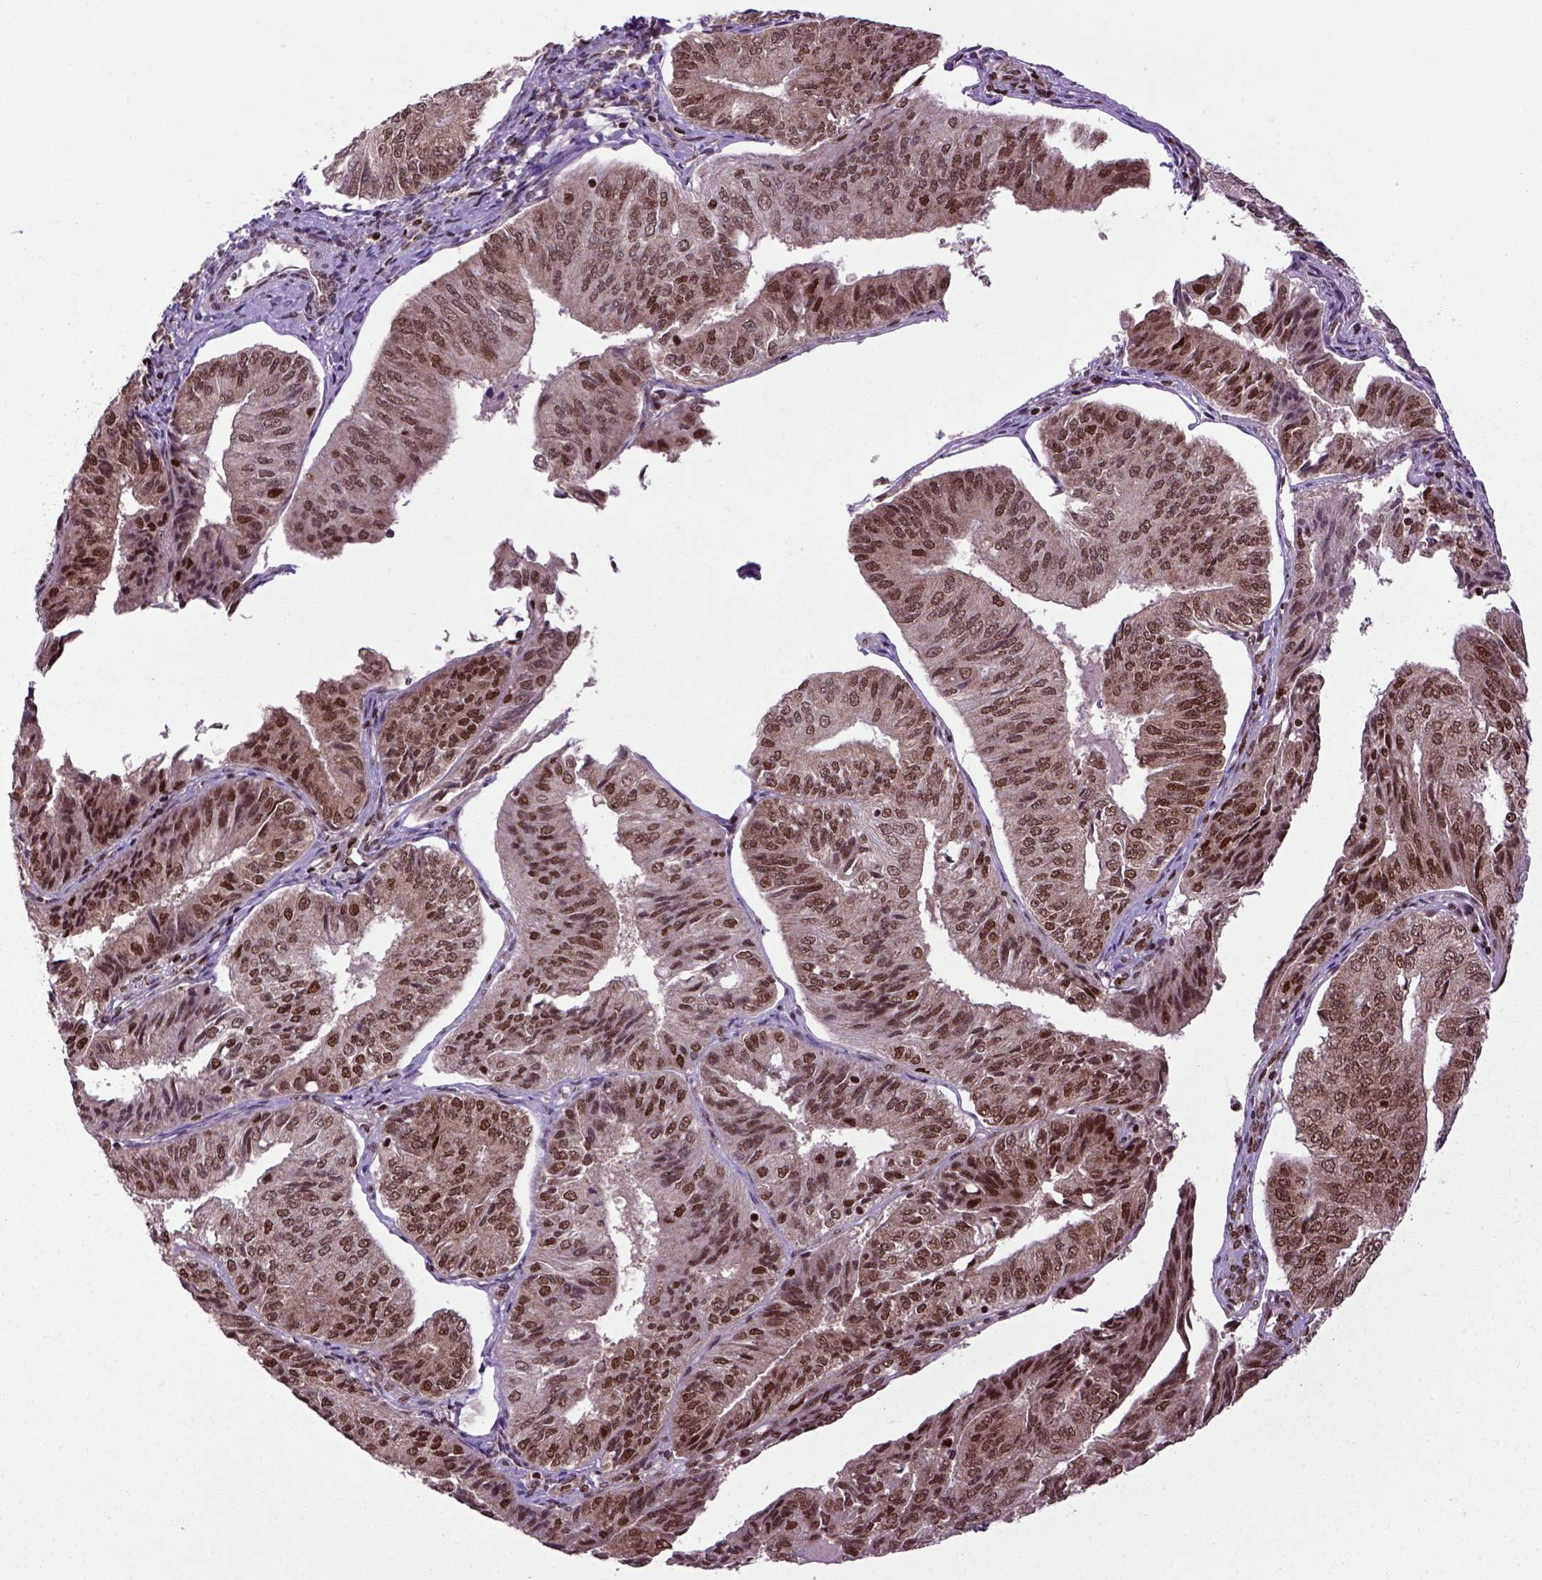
{"staining": {"intensity": "moderate", "quantity": ">75%", "location": "nuclear"}, "tissue": "endometrial cancer", "cell_type": "Tumor cells", "image_type": "cancer", "snomed": [{"axis": "morphology", "description": "Adenocarcinoma, NOS"}, {"axis": "topography", "description": "Endometrium"}], "caption": "An image of human endometrial cancer (adenocarcinoma) stained for a protein reveals moderate nuclear brown staining in tumor cells.", "gene": "CELF1", "patient": {"sex": "female", "age": 58}}